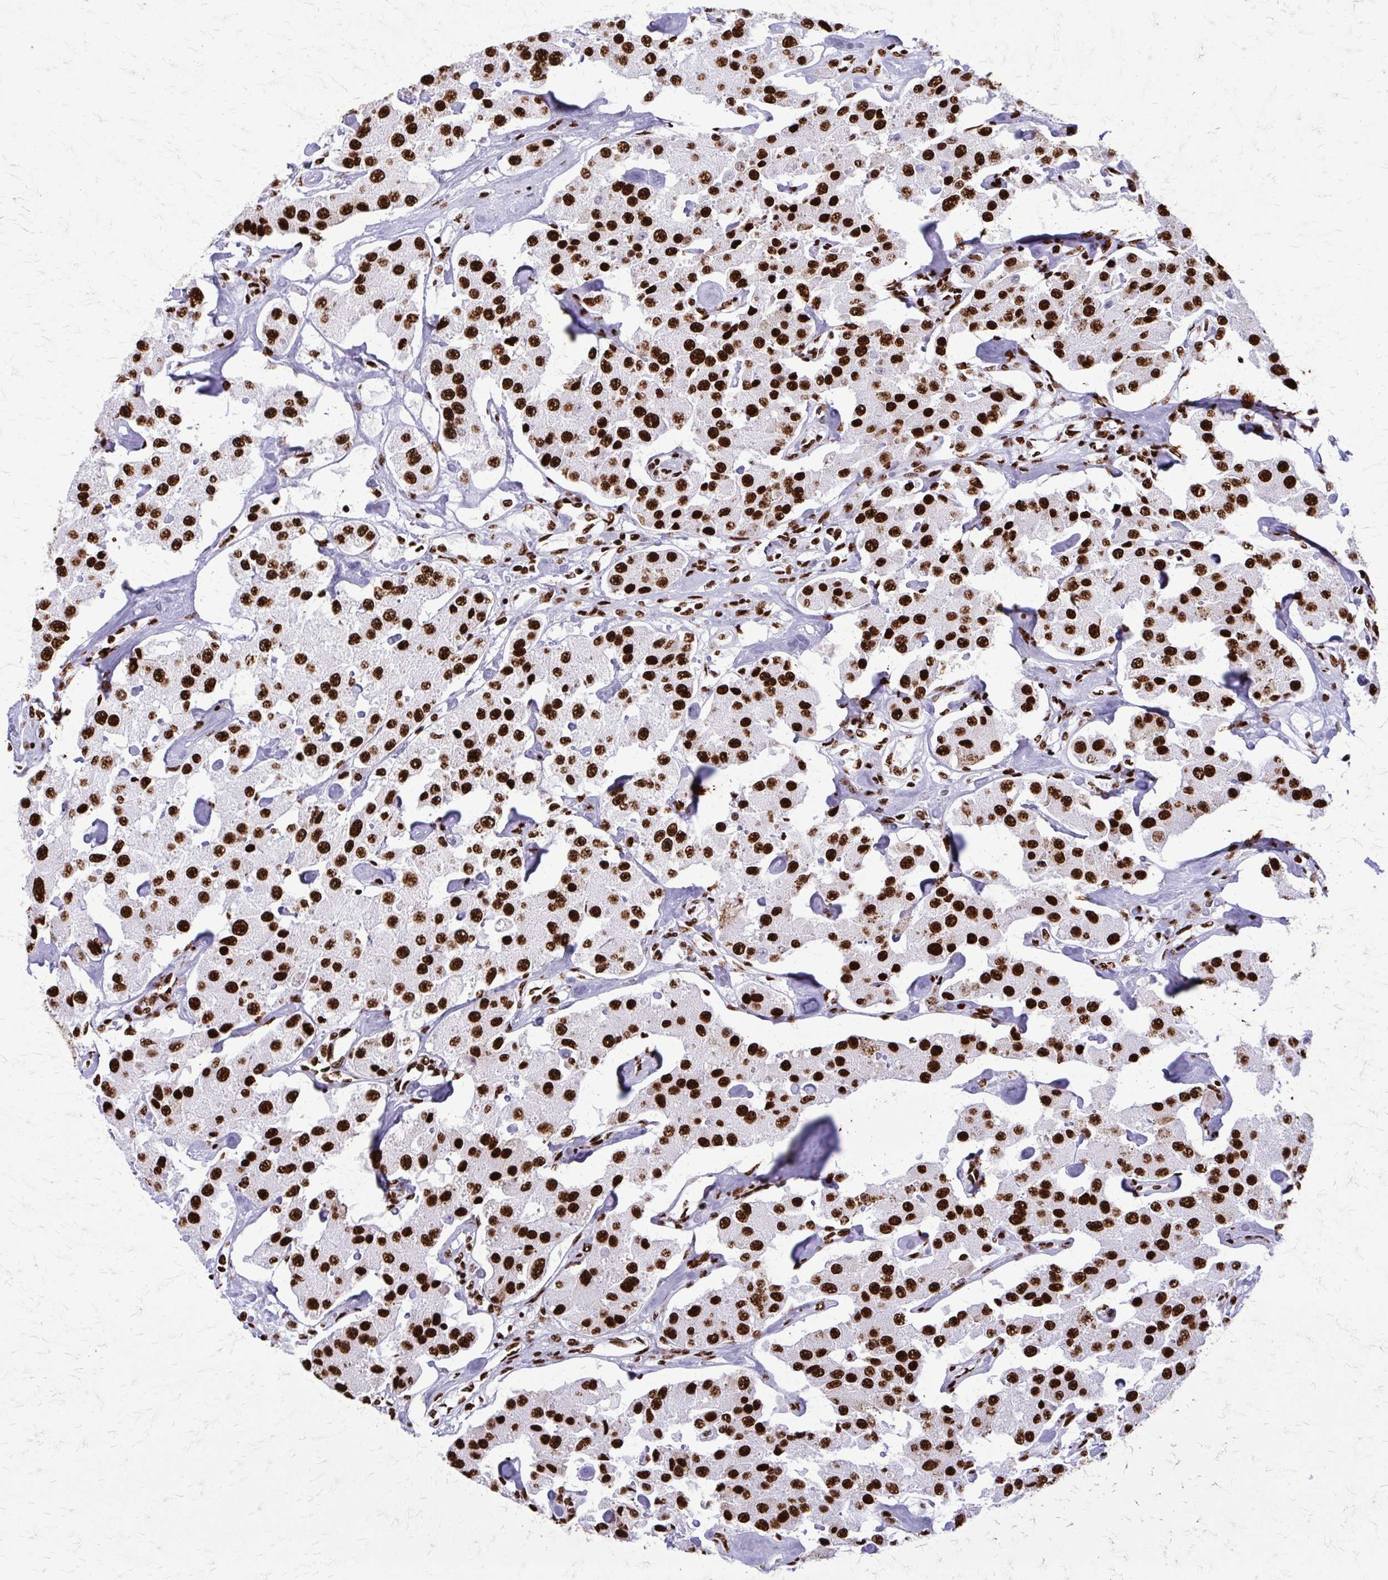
{"staining": {"intensity": "strong", "quantity": ">75%", "location": "nuclear"}, "tissue": "carcinoid", "cell_type": "Tumor cells", "image_type": "cancer", "snomed": [{"axis": "morphology", "description": "Carcinoid, malignant, NOS"}, {"axis": "topography", "description": "Pancreas"}], "caption": "A brown stain highlights strong nuclear staining of a protein in carcinoid tumor cells.", "gene": "SFPQ", "patient": {"sex": "male", "age": 41}}